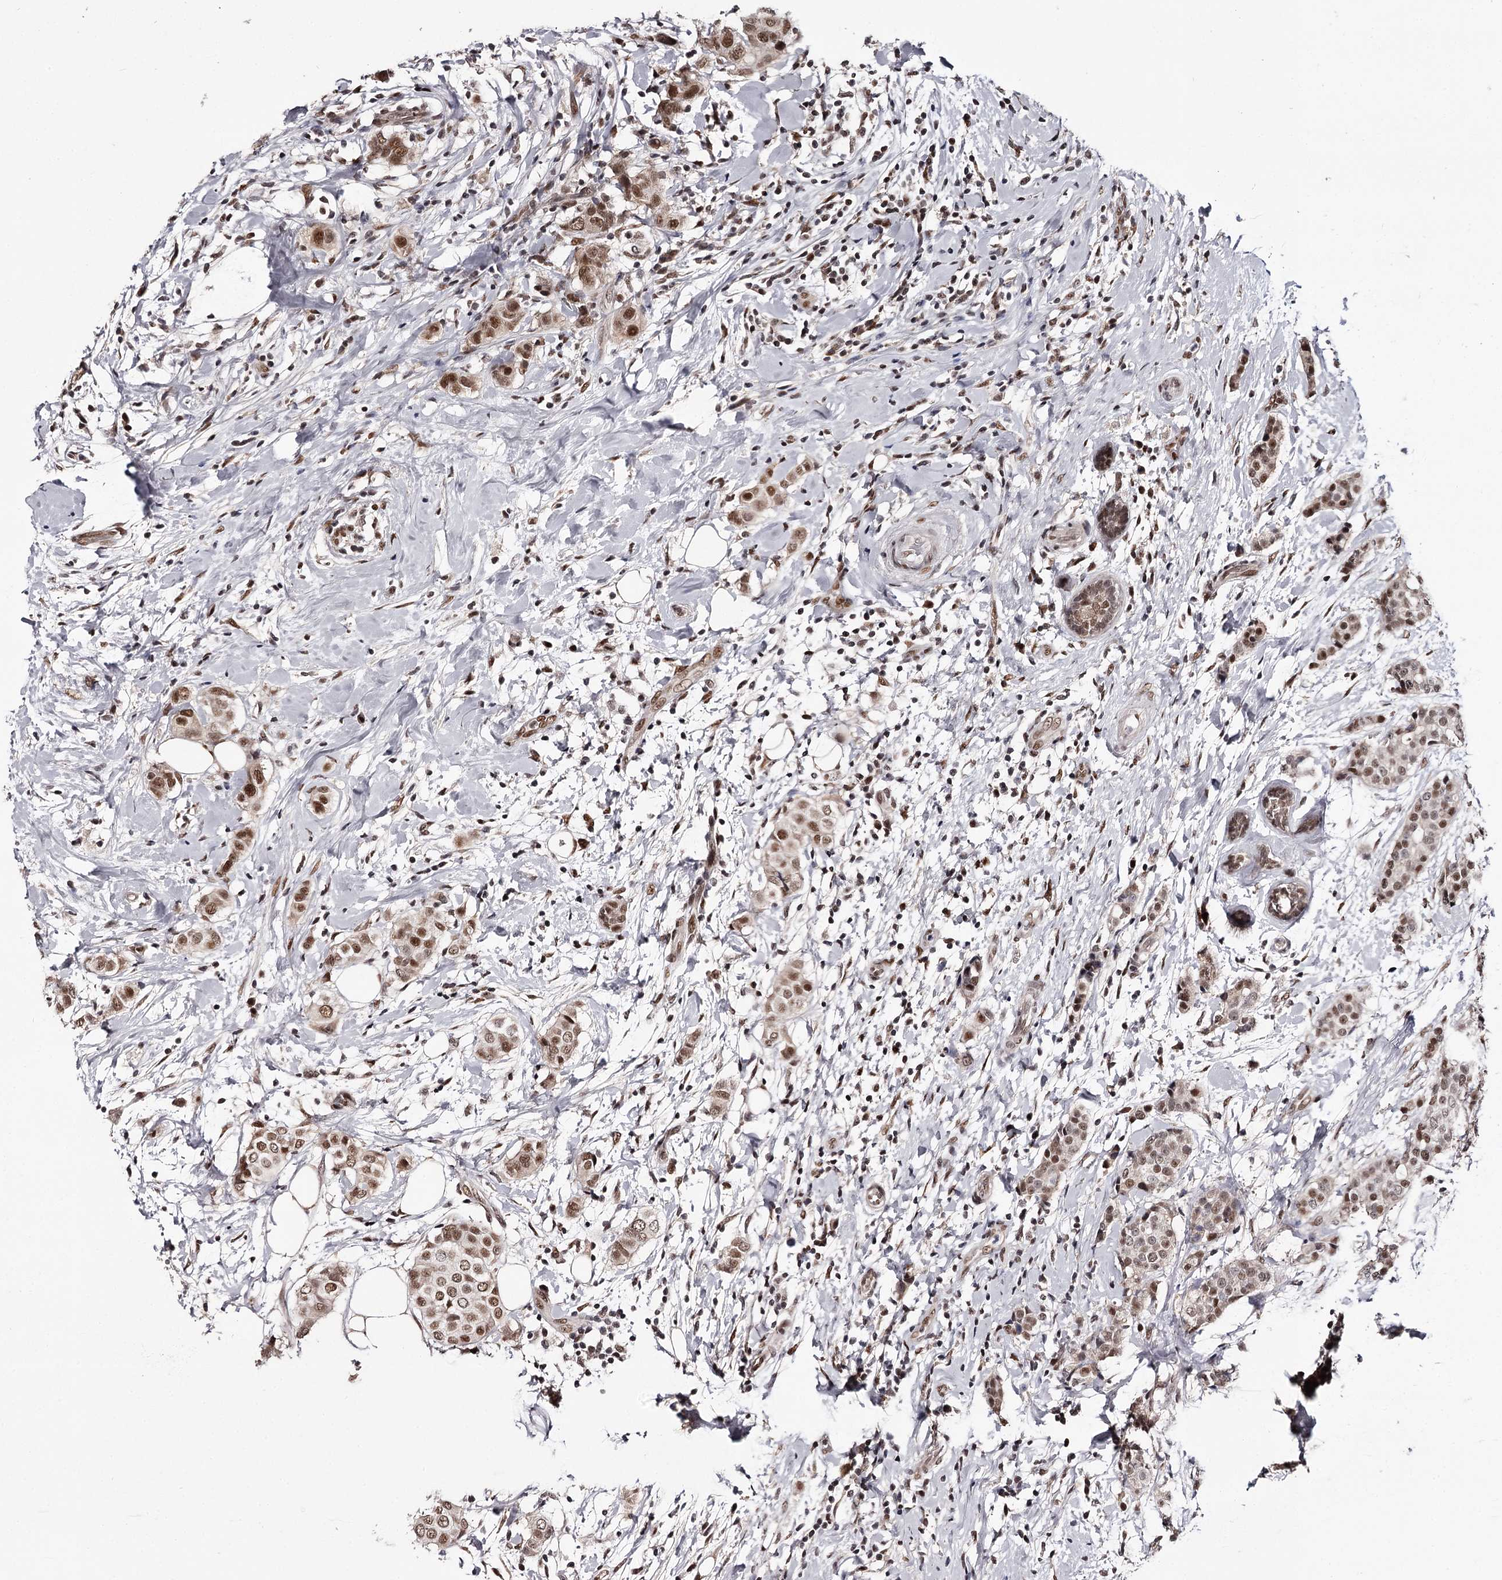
{"staining": {"intensity": "moderate", "quantity": ">75%", "location": "nuclear"}, "tissue": "breast cancer", "cell_type": "Tumor cells", "image_type": "cancer", "snomed": [{"axis": "morphology", "description": "Lobular carcinoma"}, {"axis": "topography", "description": "Breast"}], "caption": "DAB (3,3'-diaminobenzidine) immunohistochemical staining of breast cancer (lobular carcinoma) reveals moderate nuclear protein expression in approximately >75% of tumor cells.", "gene": "TTC33", "patient": {"sex": "female", "age": 51}}